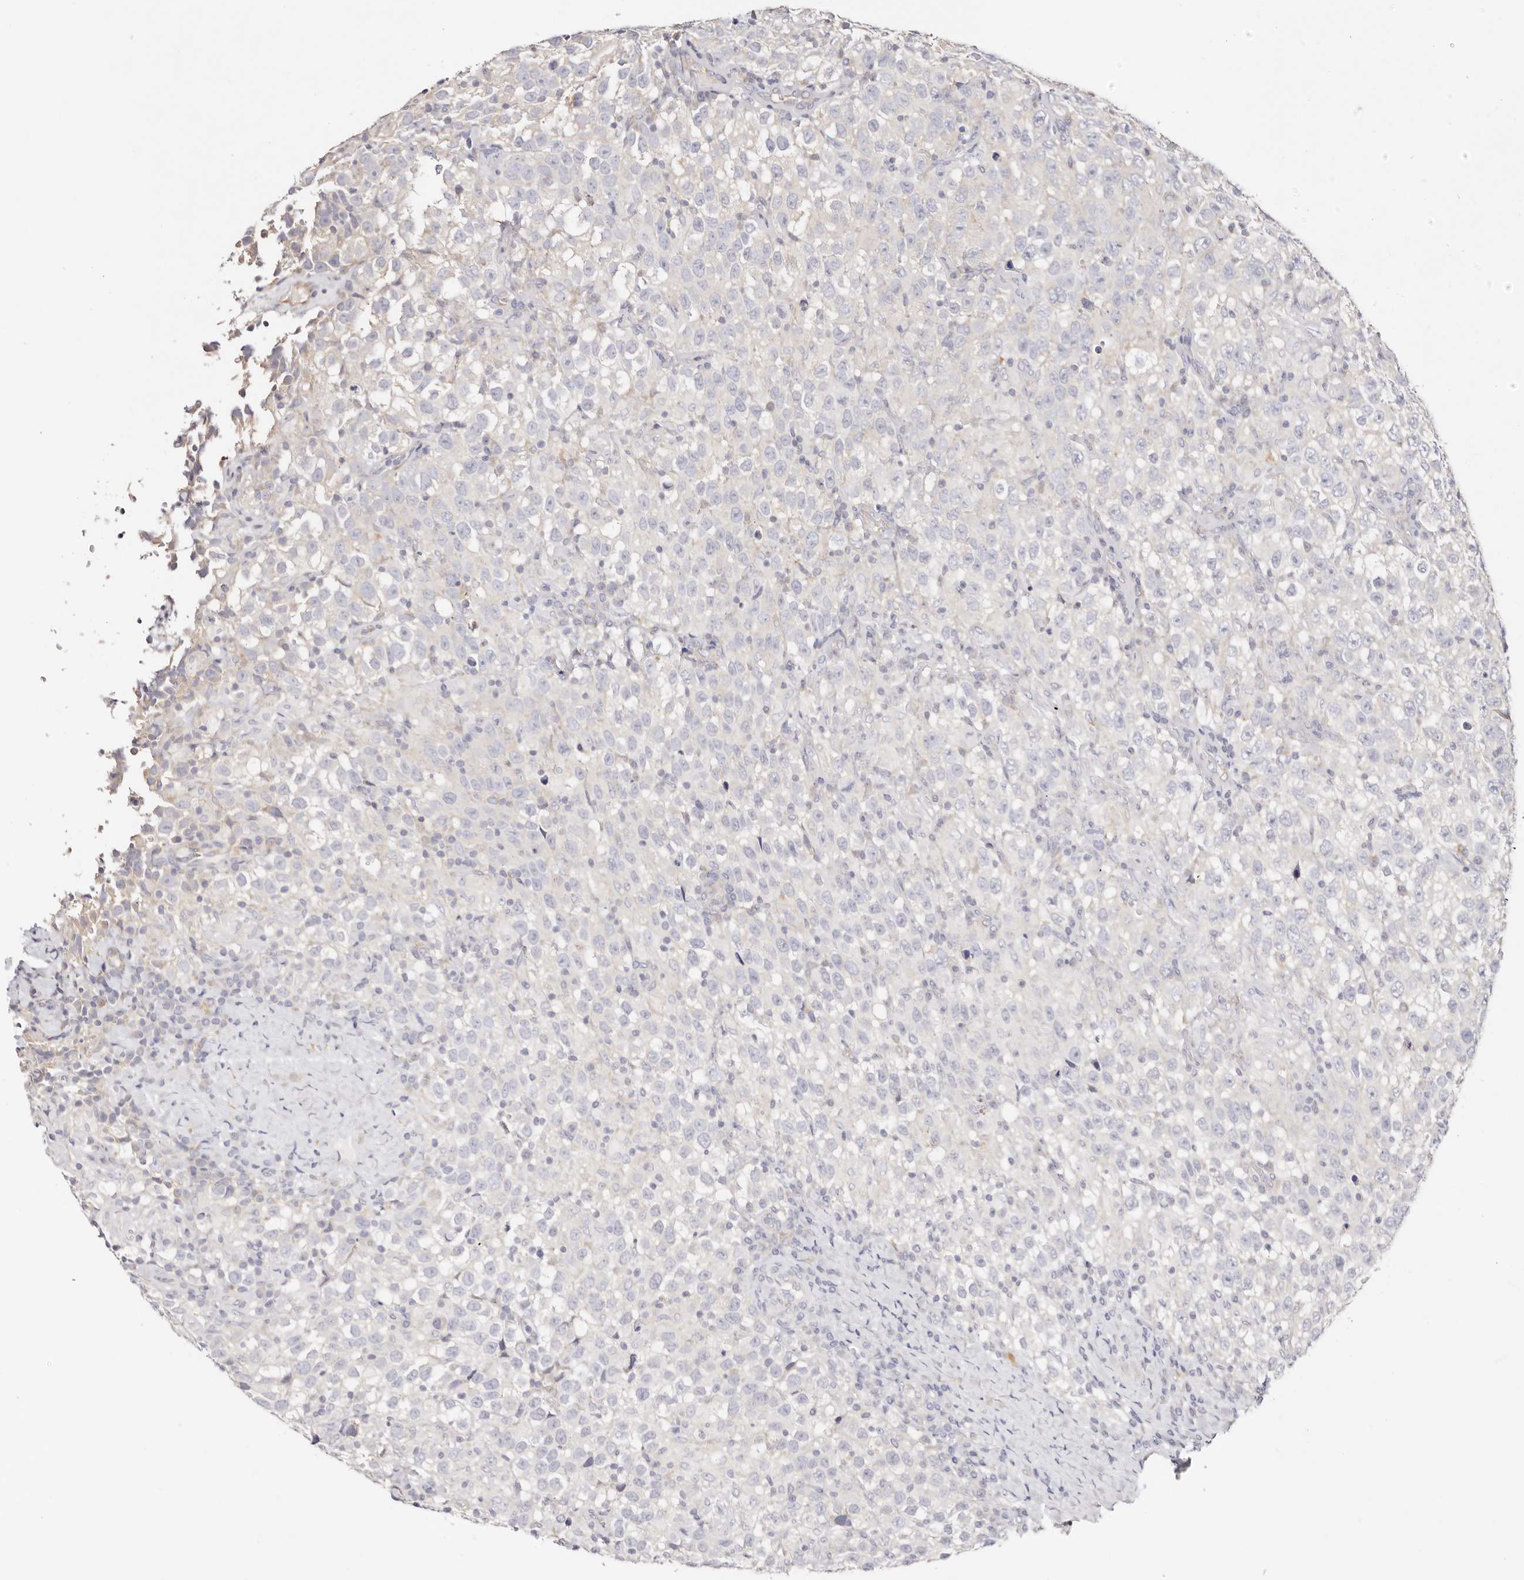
{"staining": {"intensity": "negative", "quantity": "none", "location": "none"}, "tissue": "testis cancer", "cell_type": "Tumor cells", "image_type": "cancer", "snomed": [{"axis": "morphology", "description": "Seminoma, NOS"}, {"axis": "topography", "description": "Testis"}], "caption": "A high-resolution micrograph shows IHC staining of testis cancer (seminoma), which demonstrates no significant staining in tumor cells. The staining was performed using DAB to visualize the protein expression in brown, while the nuclei were stained in blue with hematoxylin (Magnification: 20x).", "gene": "GNA13", "patient": {"sex": "male", "age": 41}}